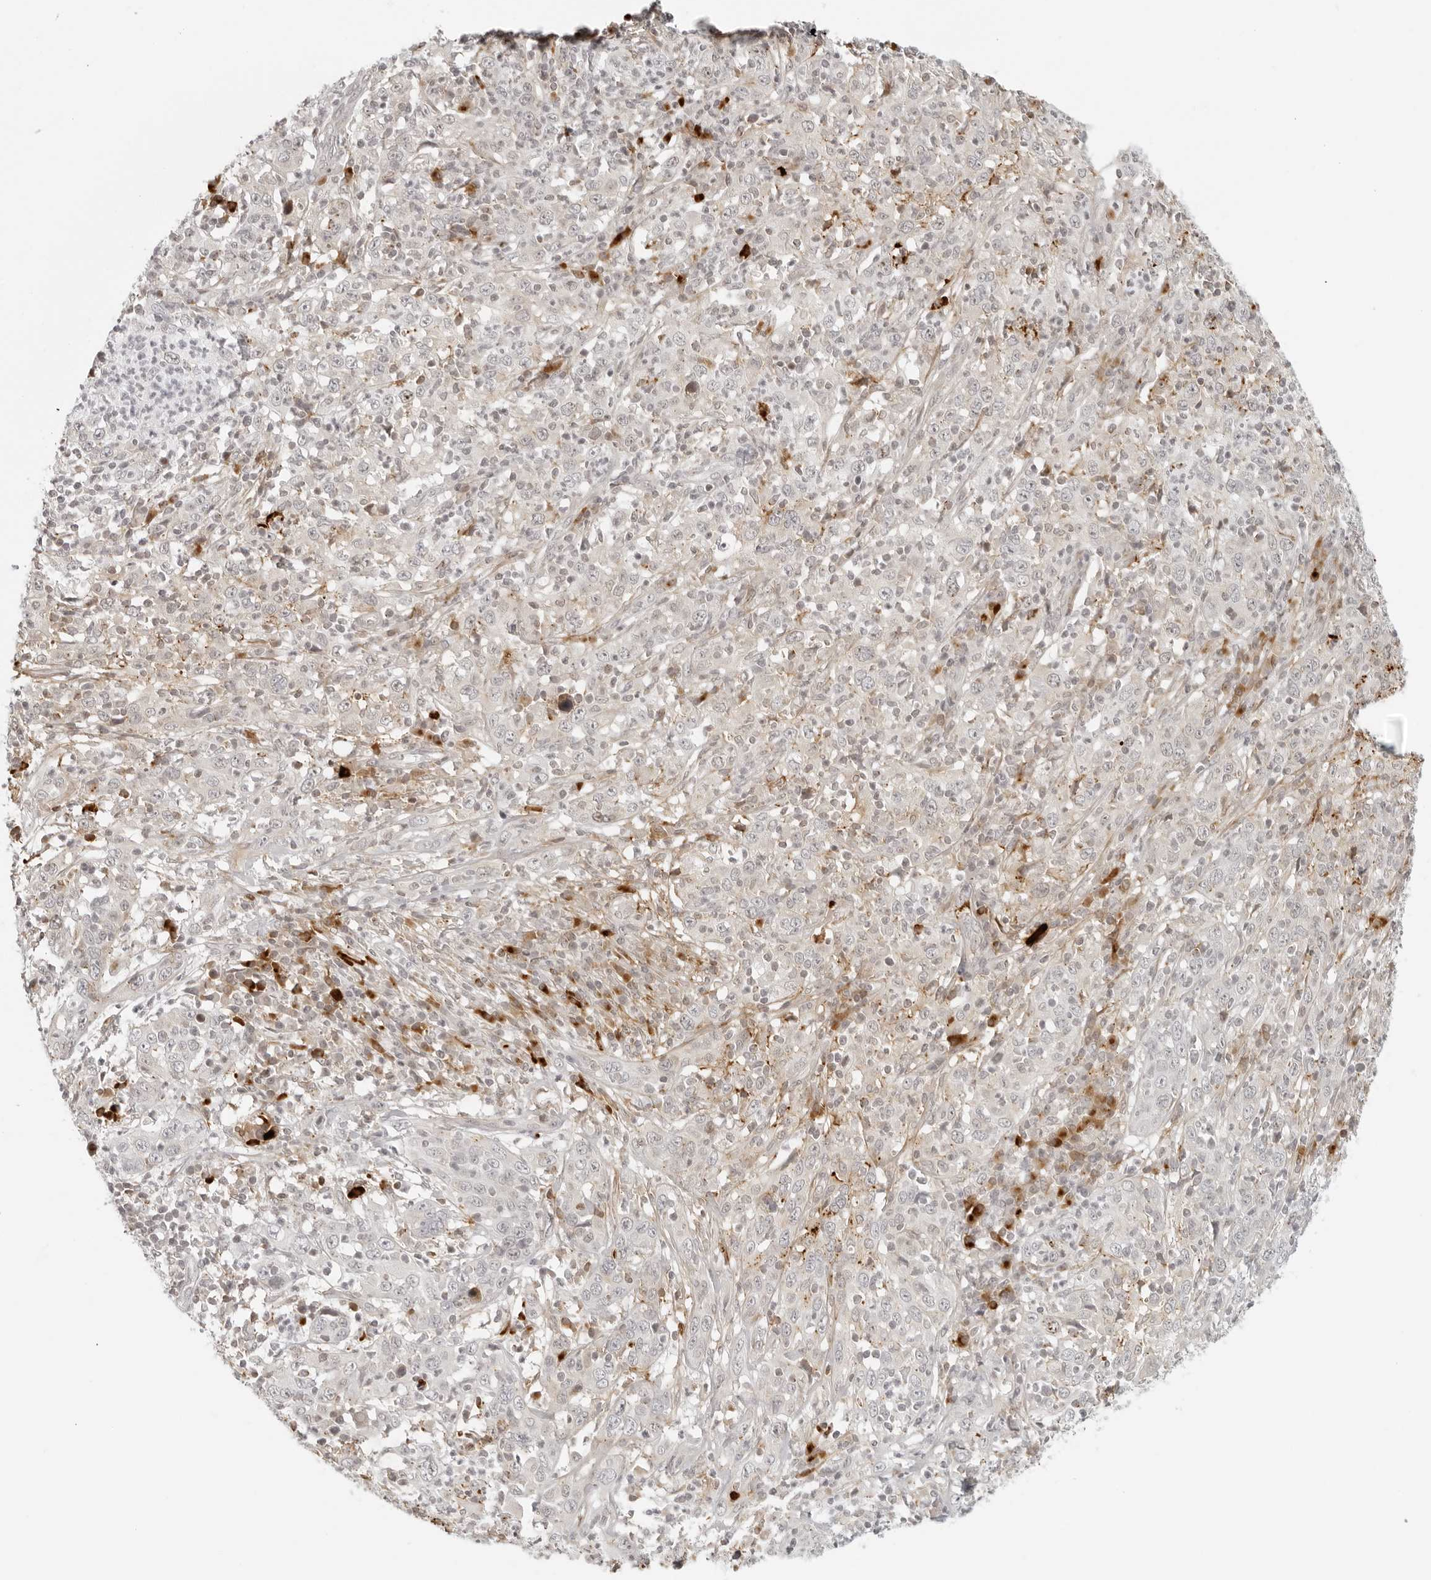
{"staining": {"intensity": "negative", "quantity": "none", "location": "none"}, "tissue": "cervical cancer", "cell_type": "Tumor cells", "image_type": "cancer", "snomed": [{"axis": "morphology", "description": "Squamous cell carcinoma, NOS"}, {"axis": "topography", "description": "Cervix"}], "caption": "A high-resolution histopathology image shows immunohistochemistry staining of cervical squamous cell carcinoma, which reveals no significant positivity in tumor cells.", "gene": "ZNF678", "patient": {"sex": "female", "age": 46}}